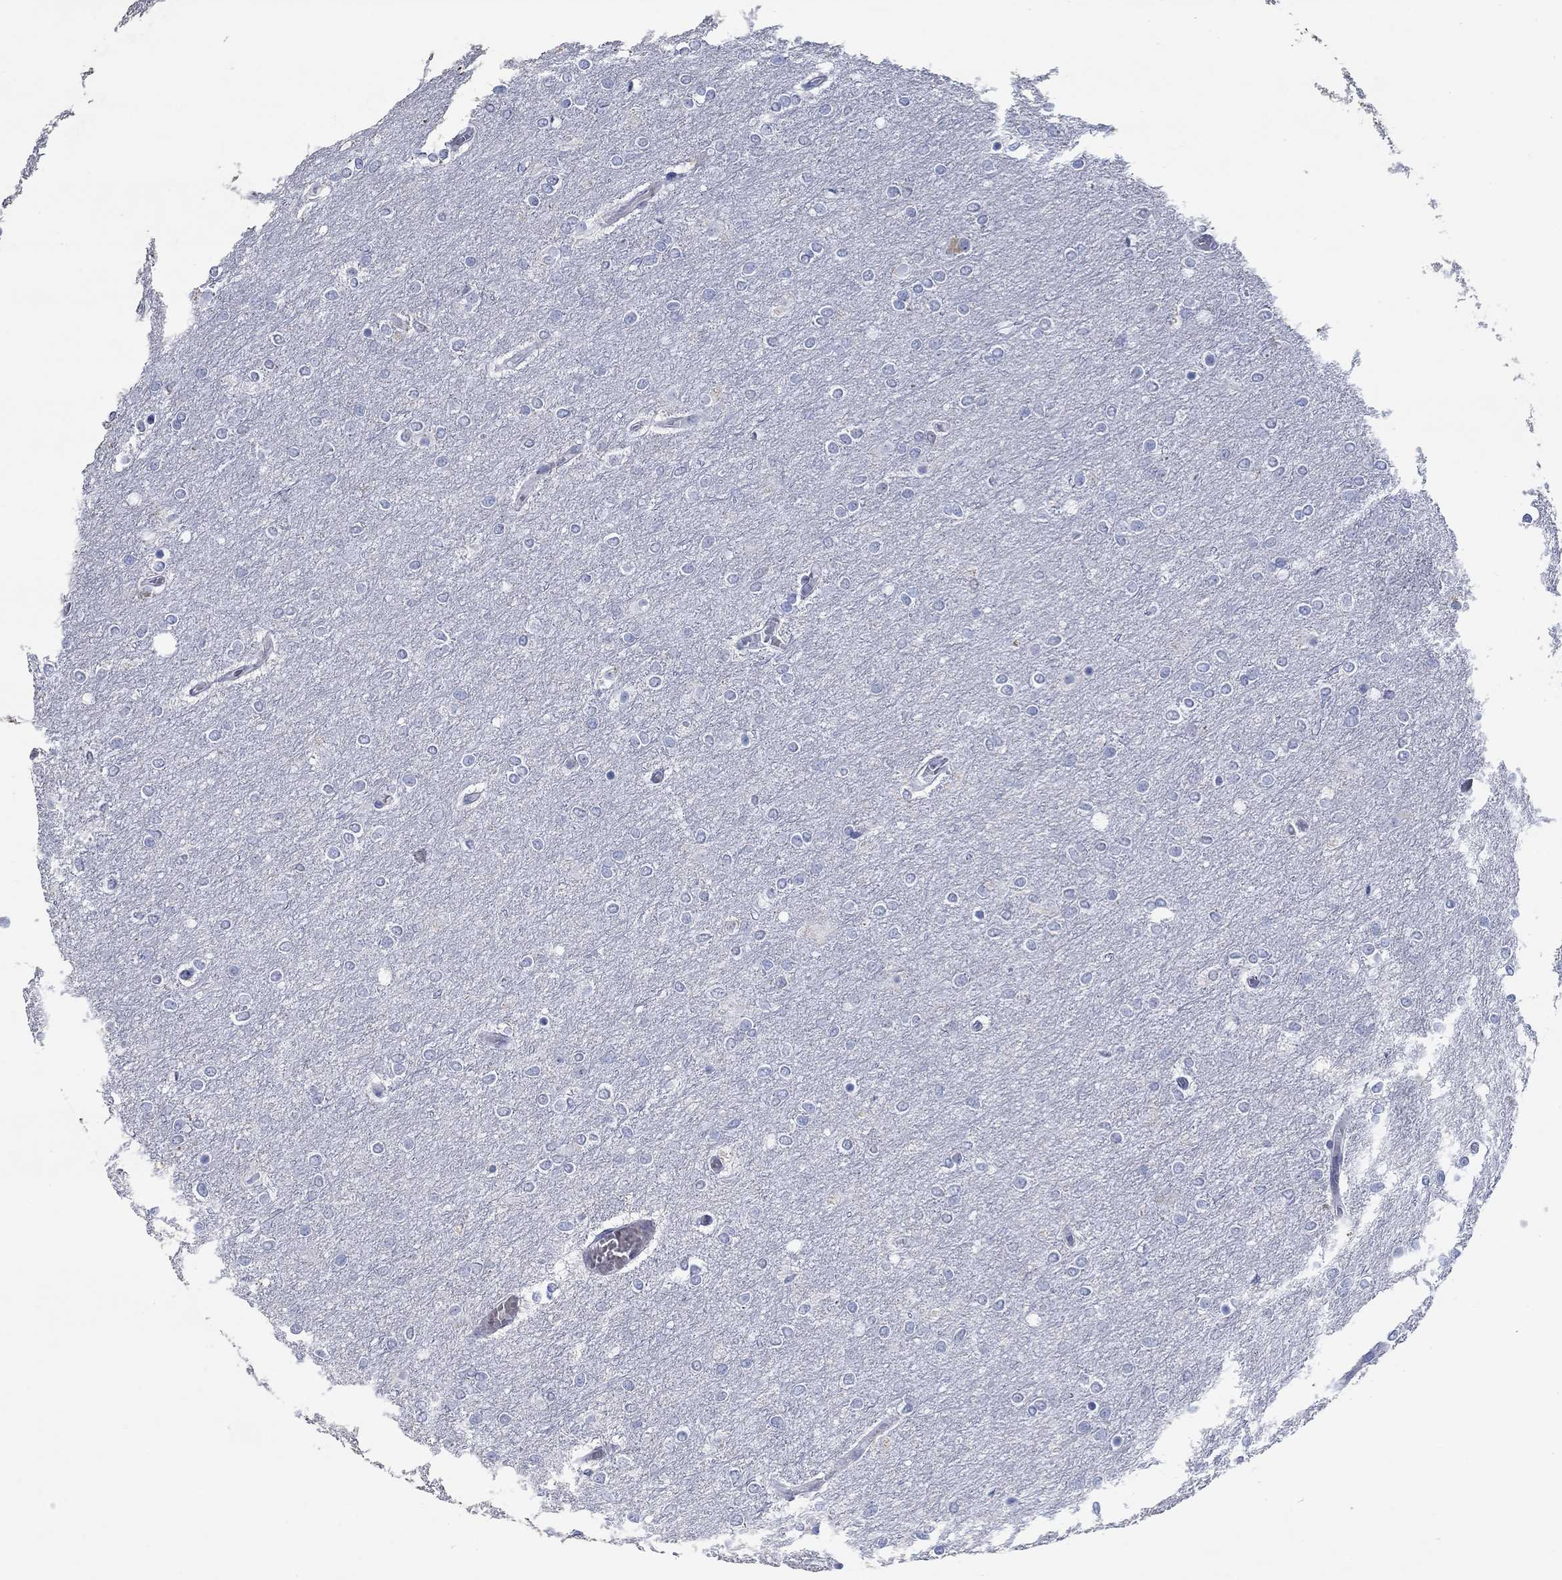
{"staining": {"intensity": "negative", "quantity": "none", "location": "none"}, "tissue": "glioma", "cell_type": "Tumor cells", "image_type": "cancer", "snomed": [{"axis": "morphology", "description": "Glioma, malignant, High grade"}, {"axis": "topography", "description": "Brain"}], "caption": "IHC image of human malignant glioma (high-grade) stained for a protein (brown), which demonstrates no positivity in tumor cells.", "gene": "PPP1R17", "patient": {"sex": "female", "age": 61}}